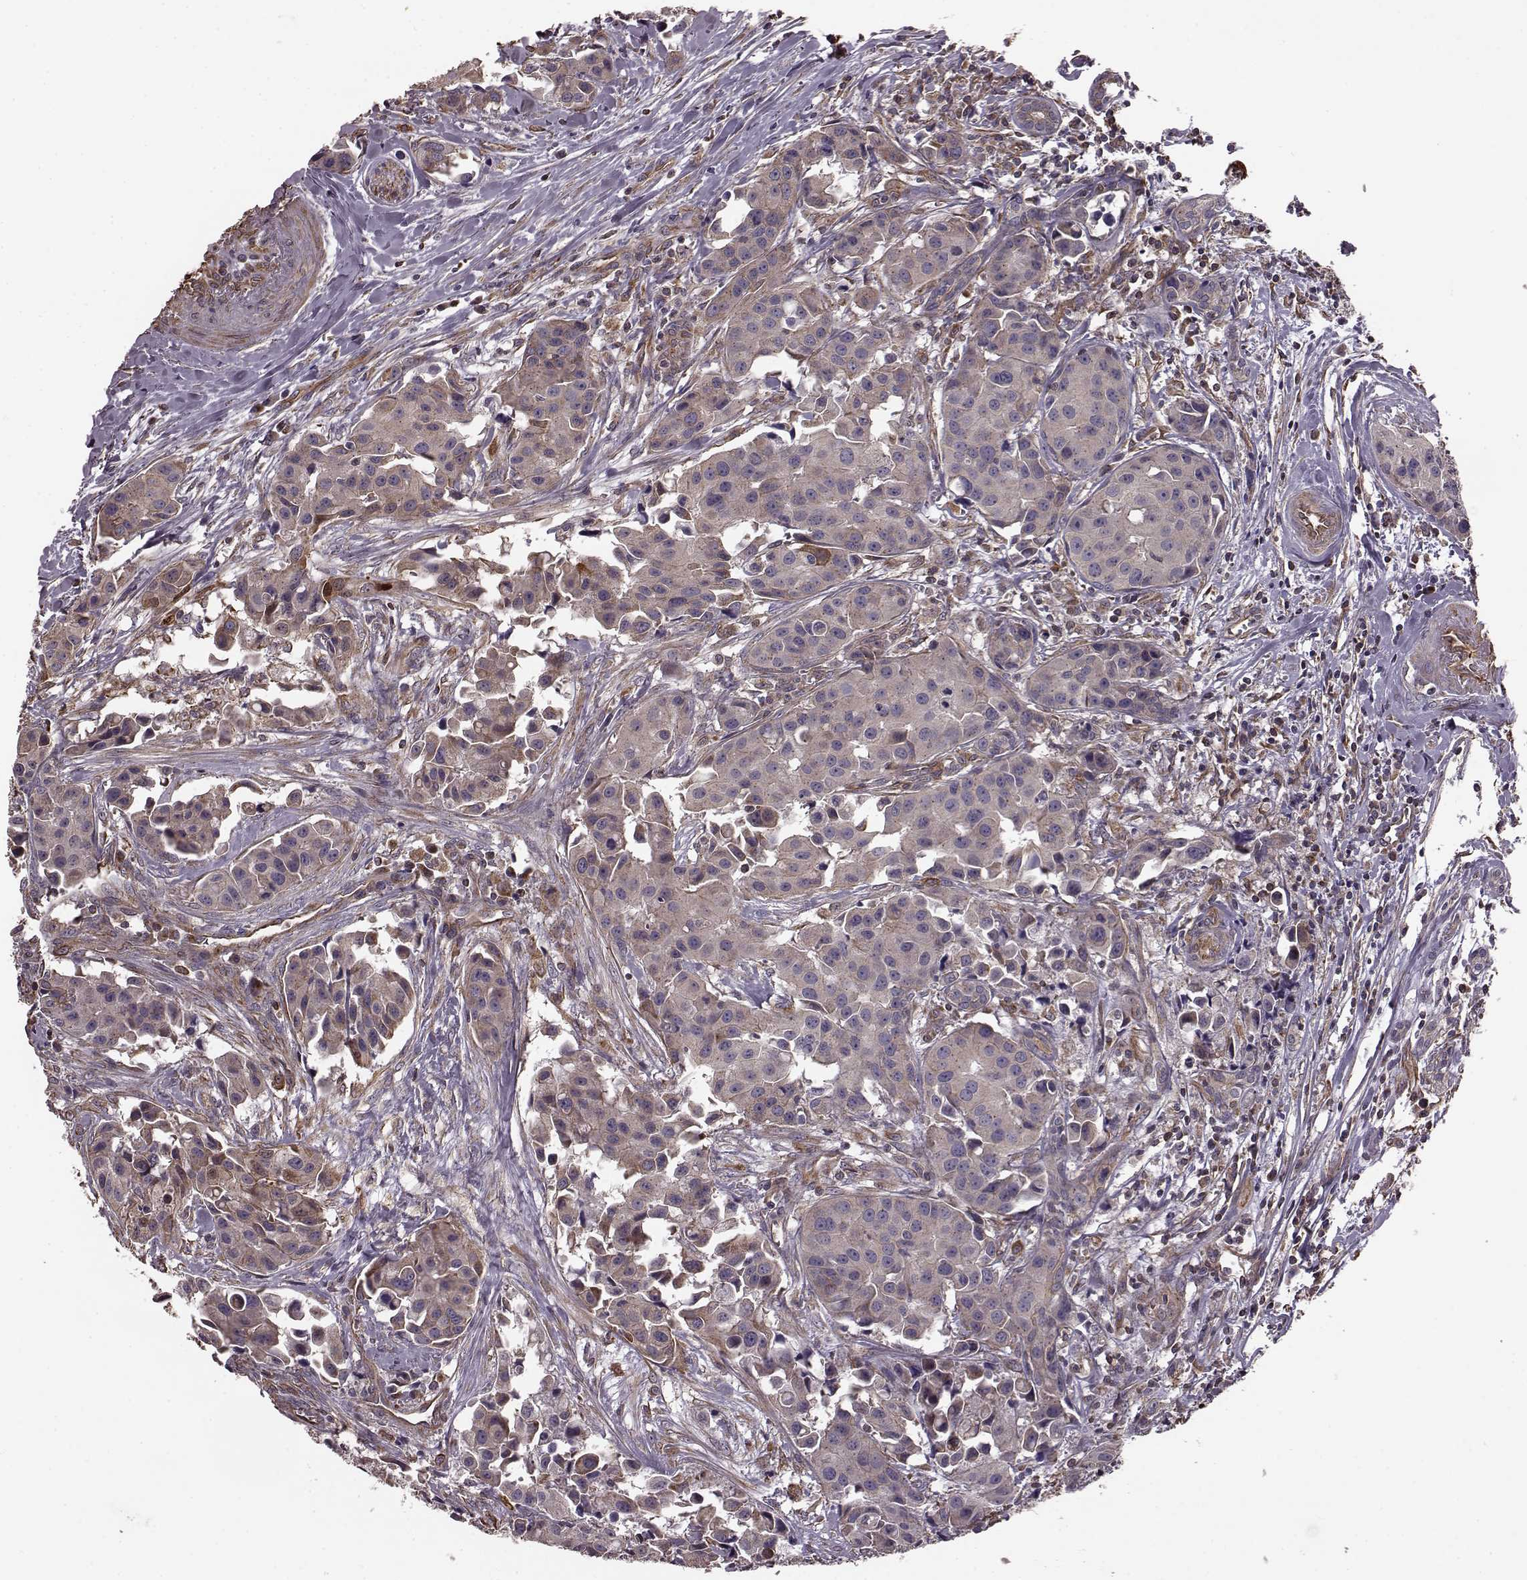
{"staining": {"intensity": "moderate", "quantity": ">75%", "location": "cytoplasmic/membranous"}, "tissue": "head and neck cancer", "cell_type": "Tumor cells", "image_type": "cancer", "snomed": [{"axis": "morphology", "description": "Adenocarcinoma, NOS"}, {"axis": "topography", "description": "Head-Neck"}], "caption": "High-power microscopy captured an immunohistochemistry micrograph of head and neck cancer (adenocarcinoma), revealing moderate cytoplasmic/membranous staining in about >75% of tumor cells. The staining was performed using DAB to visualize the protein expression in brown, while the nuclei were stained in blue with hematoxylin (Magnification: 20x).", "gene": "NTF3", "patient": {"sex": "male", "age": 76}}